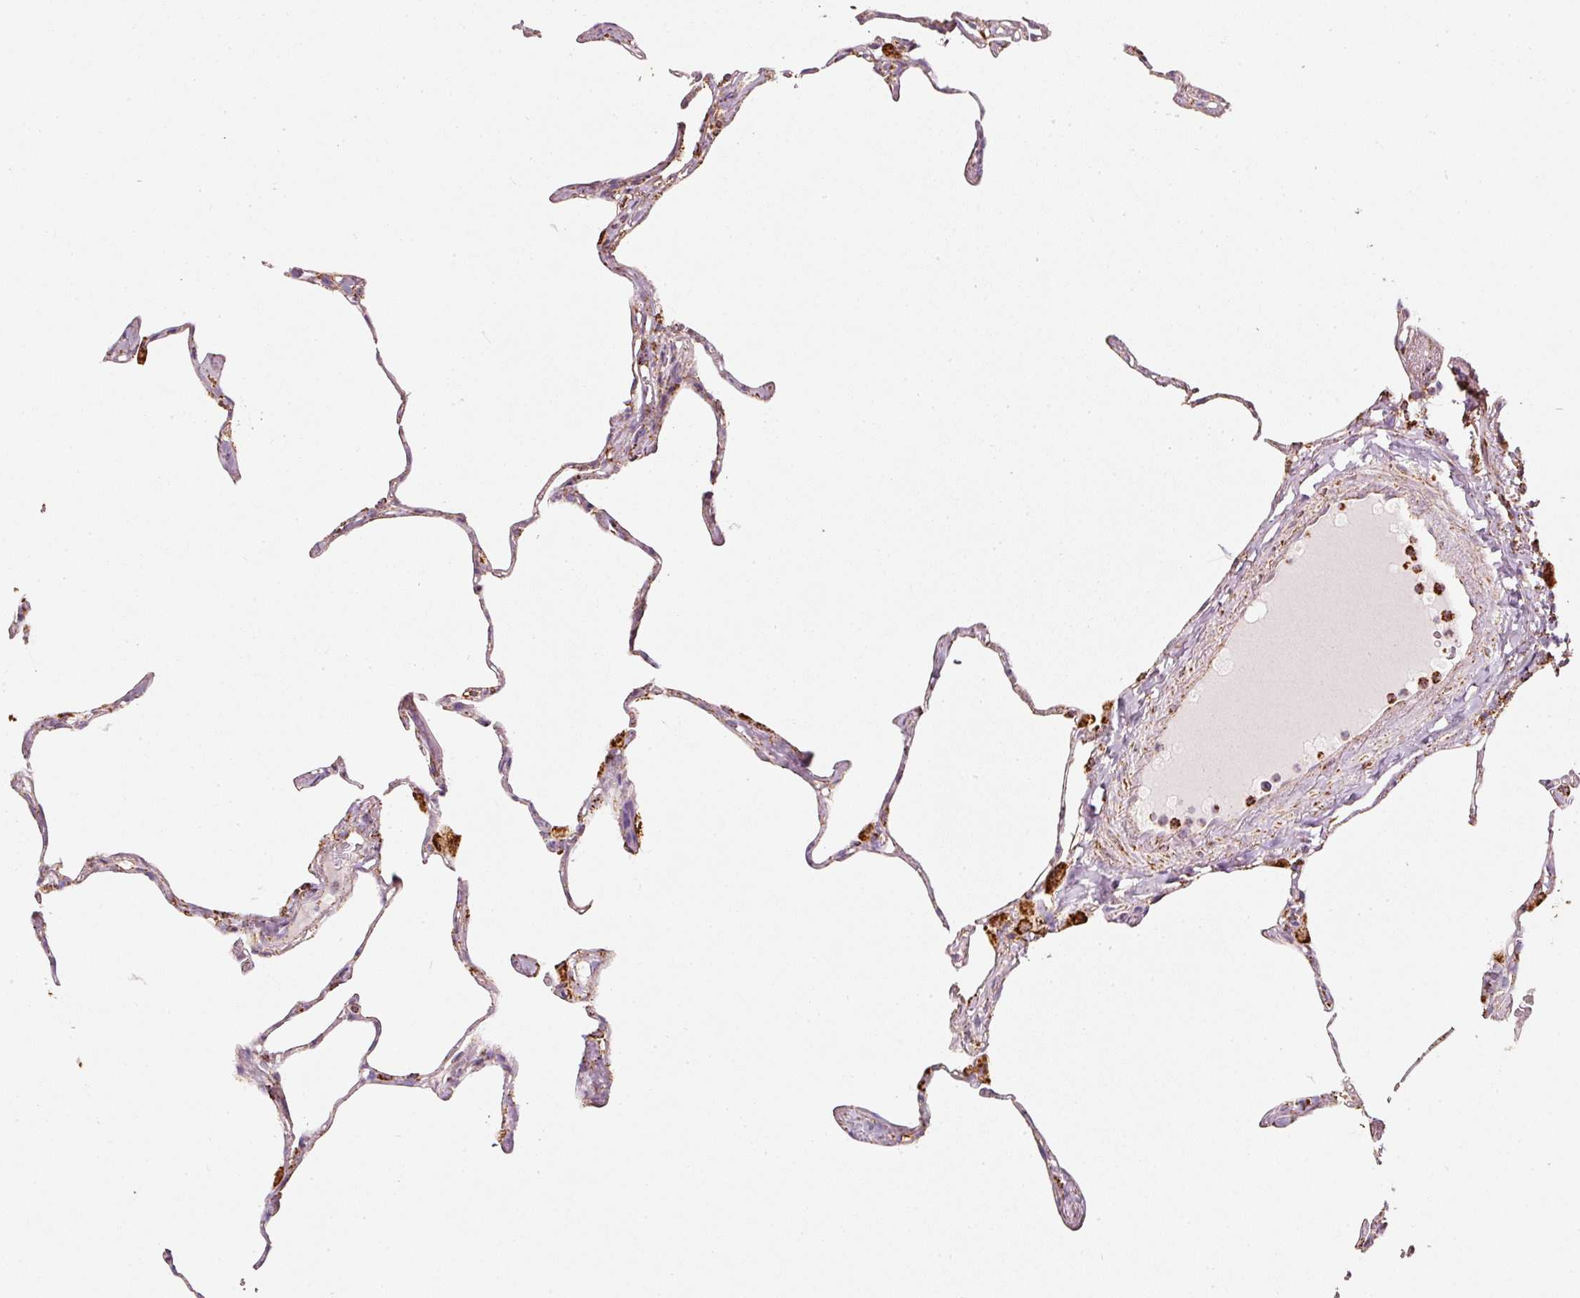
{"staining": {"intensity": "moderate", "quantity": "25%-75%", "location": "cytoplasmic/membranous"}, "tissue": "lung", "cell_type": "Alveolar cells", "image_type": "normal", "snomed": [{"axis": "morphology", "description": "Normal tissue, NOS"}, {"axis": "topography", "description": "Lung"}], "caption": "IHC staining of benign lung, which exhibits medium levels of moderate cytoplasmic/membranous positivity in about 25%-75% of alveolar cells indicating moderate cytoplasmic/membranous protein expression. The staining was performed using DAB (3,3'-diaminobenzidine) (brown) for protein detection and nuclei were counterstained in hematoxylin (blue).", "gene": "UQCRC1", "patient": {"sex": "male", "age": 65}}